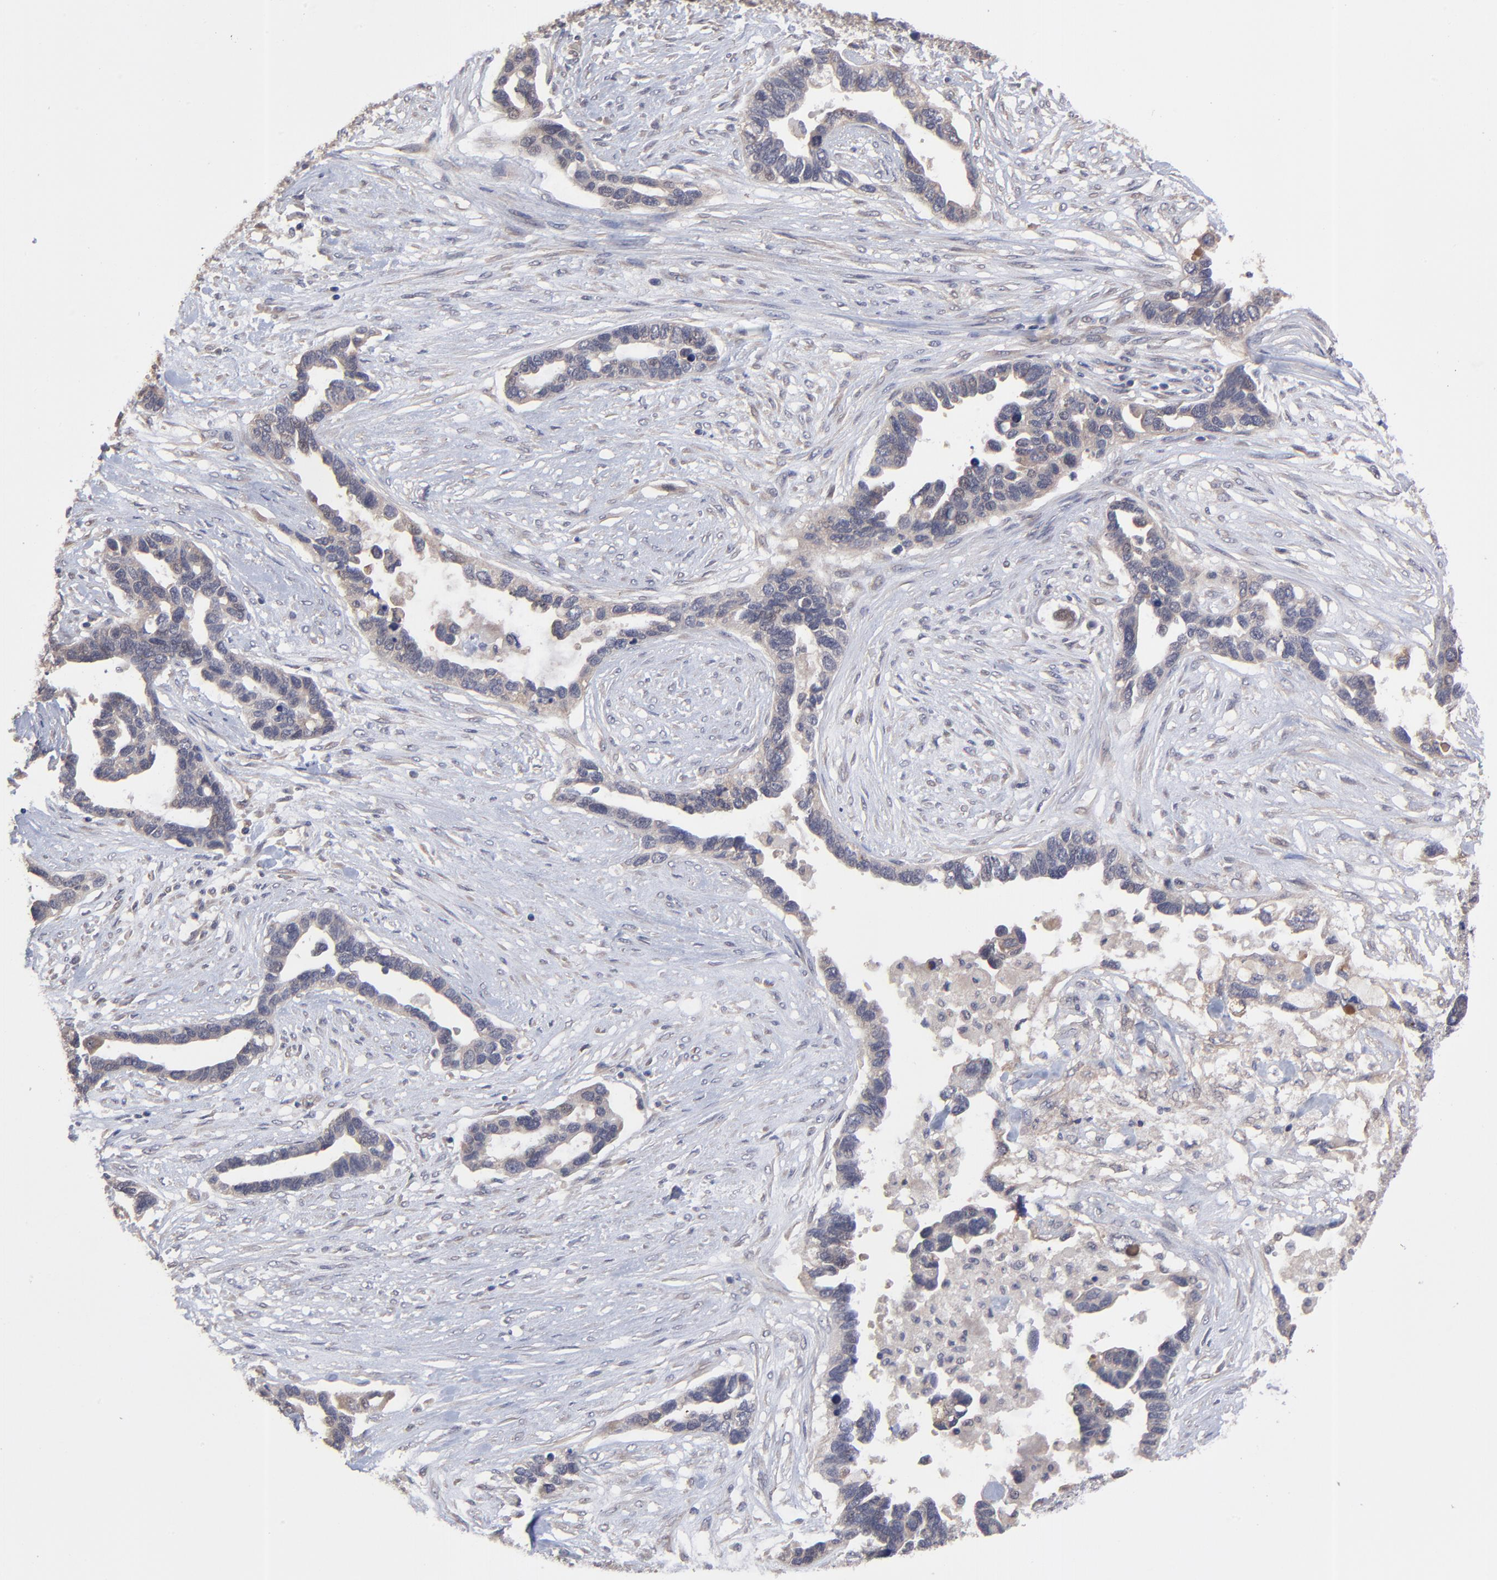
{"staining": {"intensity": "weak", "quantity": "<25%", "location": "cytoplasmic/membranous"}, "tissue": "ovarian cancer", "cell_type": "Tumor cells", "image_type": "cancer", "snomed": [{"axis": "morphology", "description": "Cystadenocarcinoma, serous, NOS"}, {"axis": "topography", "description": "Ovary"}], "caption": "Serous cystadenocarcinoma (ovarian) was stained to show a protein in brown. There is no significant staining in tumor cells.", "gene": "ZNF780B", "patient": {"sex": "female", "age": 54}}